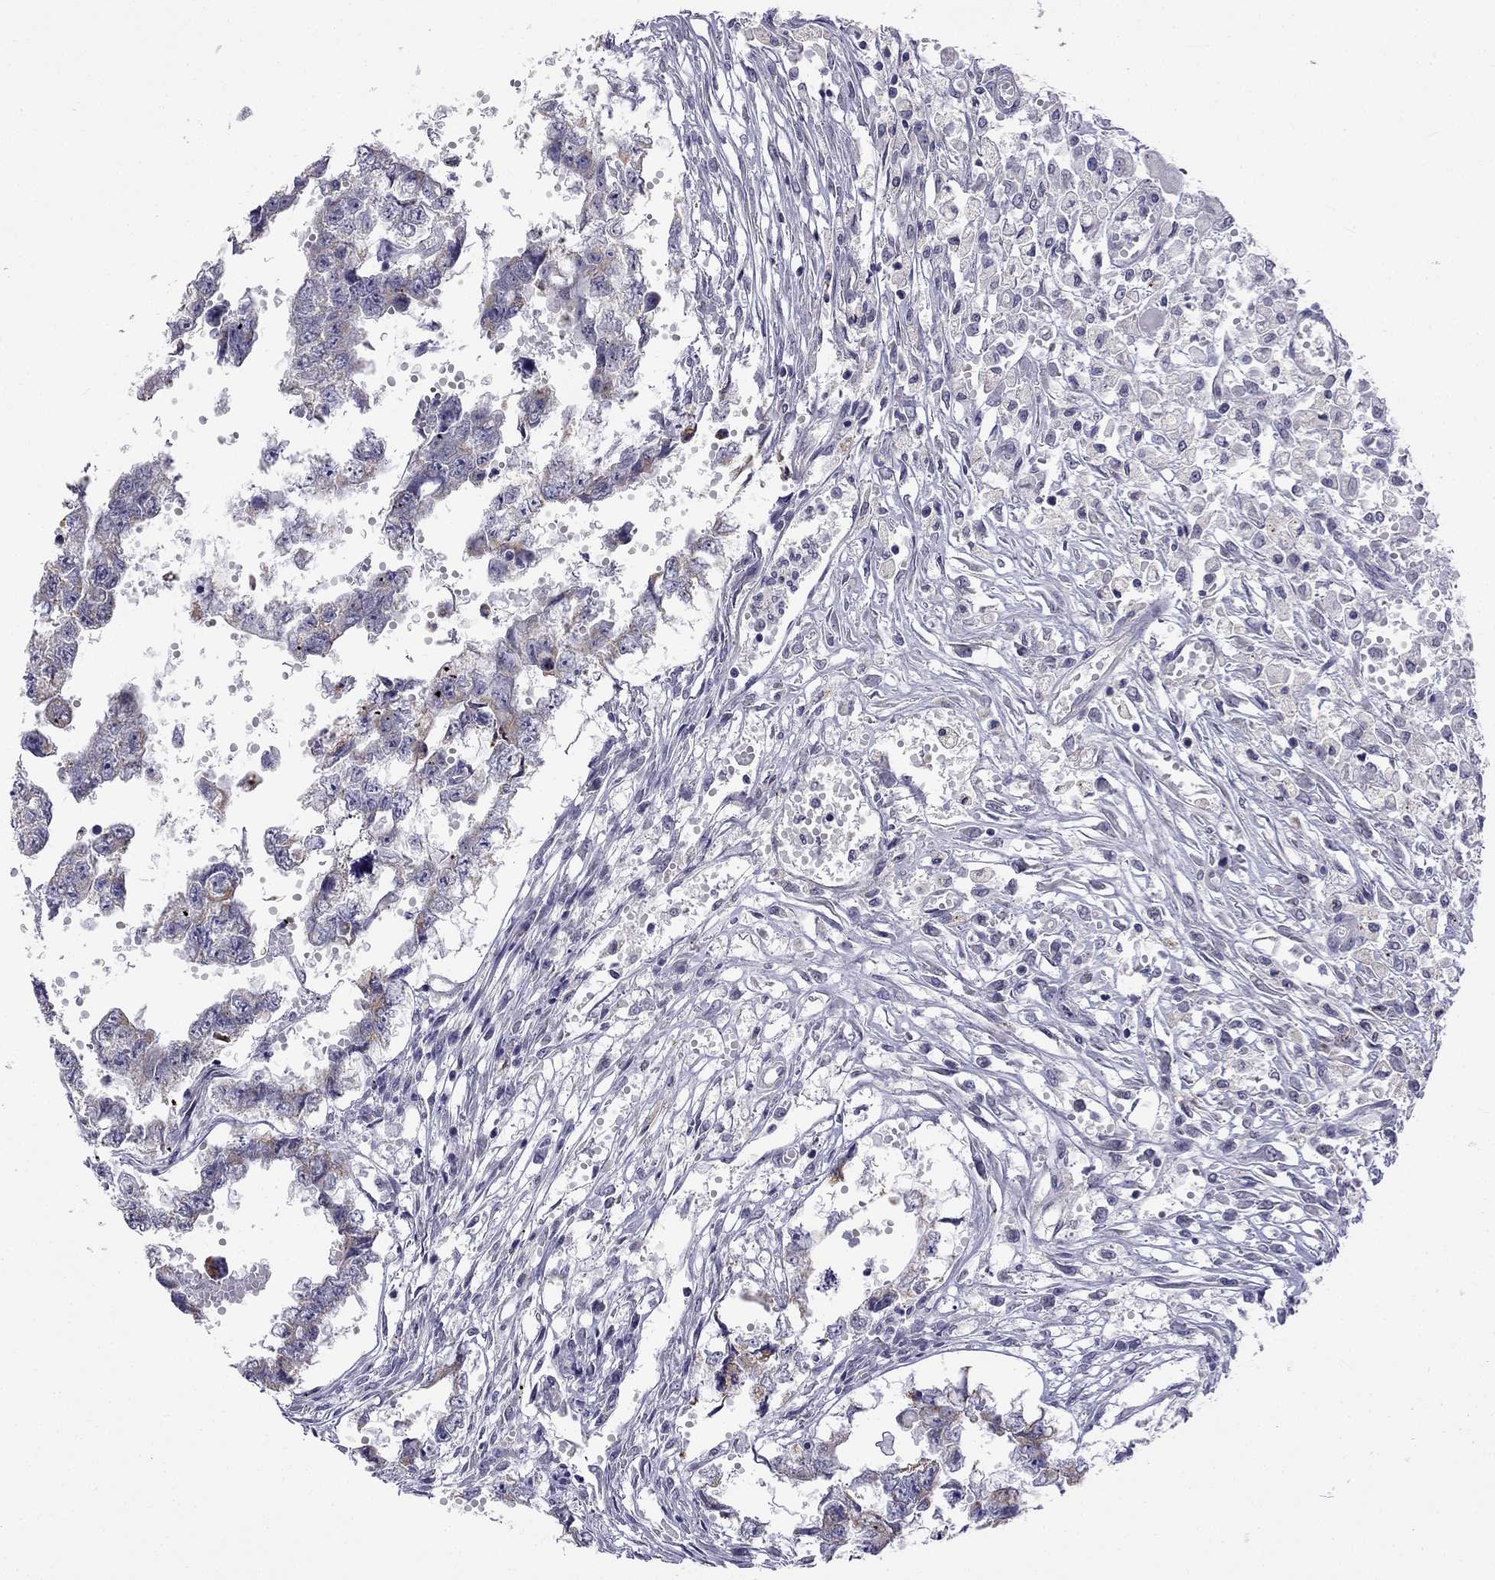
{"staining": {"intensity": "moderate", "quantity": "<25%", "location": "cytoplasmic/membranous"}, "tissue": "testis cancer", "cell_type": "Tumor cells", "image_type": "cancer", "snomed": [{"axis": "morphology", "description": "Carcinoma, Embryonal, NOS"}, {"axis": "morphology", "description": "Teratoma, malignant, NOS"}, {"axis": "topography", "description": "Testis"}], "caption": "A brown stain shows moderate cytoplasmic/membranous expression of a protein in human testis embryonal carcinoma tumor cells. Using DAB (brown) and hematoxylin (blue) stains, captured at high magnification using brightfield microscopy.", "gene": "C5orf49", "patient": {"sex": "male", "age": 44}}